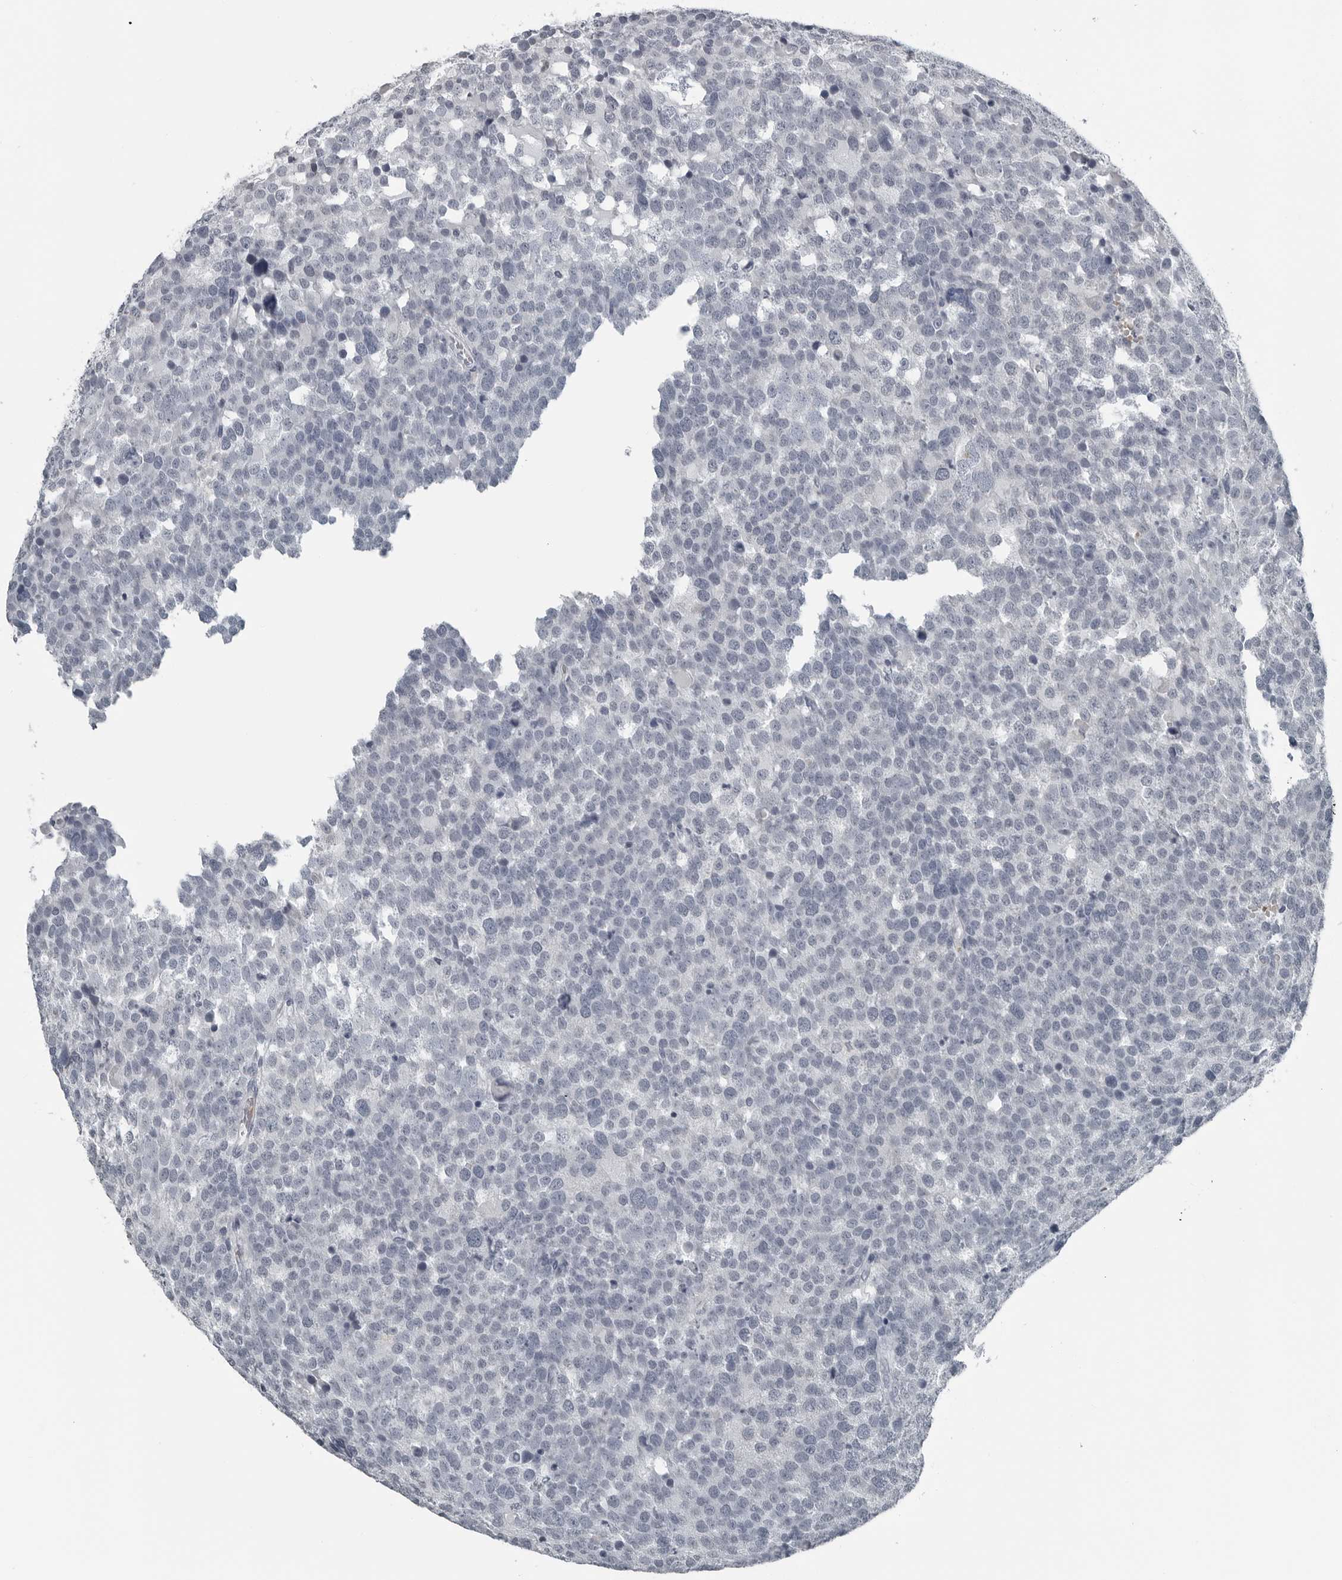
{"staining": {"intensity": "negative", "quantity": "none", "location": "none"}, "tissue": "testis cancer", "cell_type": "Tumor cells", "image_type": "cancer", "snomed": [{"axis": "morphology", "description": "Seminoma, NOS"}, {"axis": "topography", "description": "Testis"}], "caption": "The immunohistochemistry micrograph has no significant staining in tumor cells of testis seminoma tissue.", "gene": "SPINK1", "patient": {"sex": "male", "age": 71}}